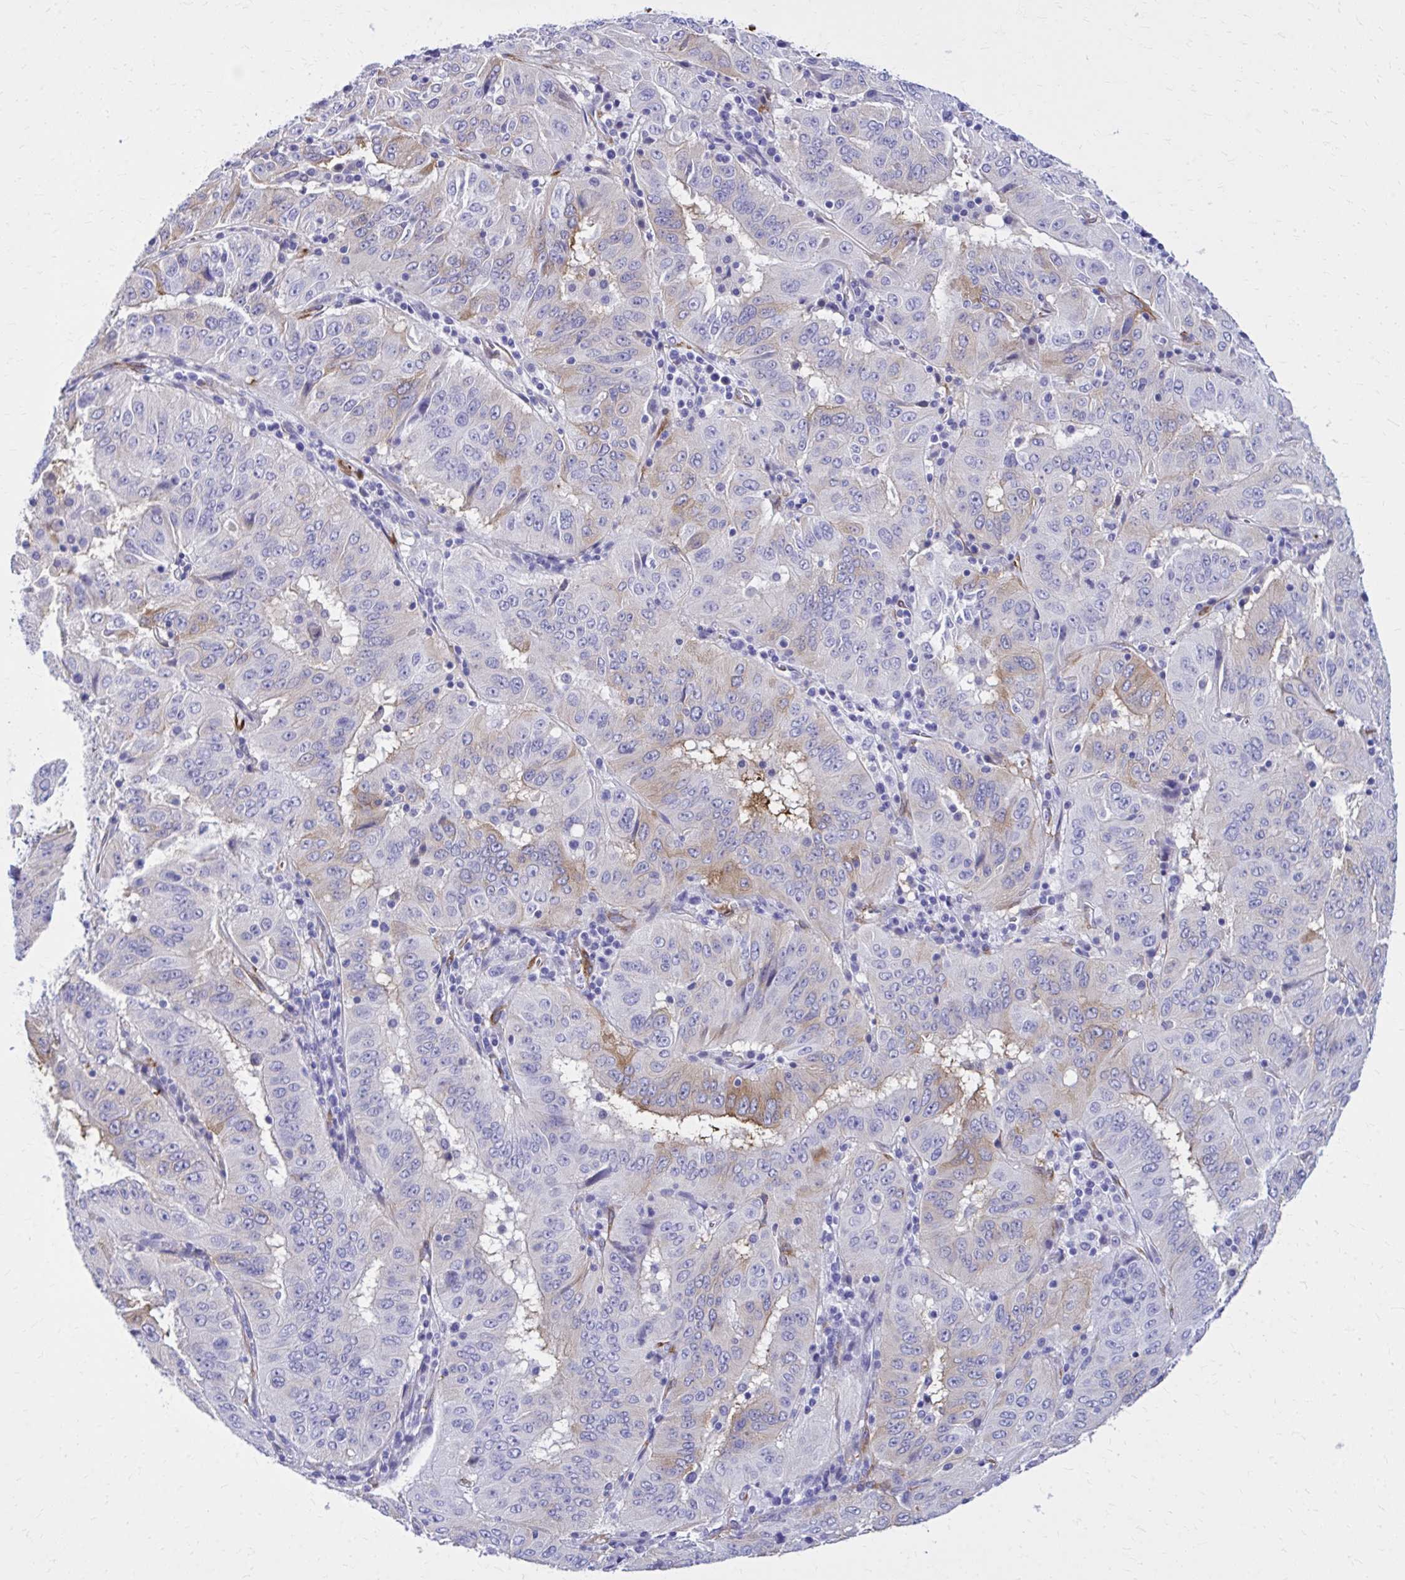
{"staining": {"intensity": "moderate", "quantity": "<25%", "location": "cytoplasmic/membranous"}, "tissue": "pancreatic cancer", "cell_type": "Tumor cells", "image_type": "cancer", "snomed": [{"axis": "morphology", "description": "Adenocarcinoma, NOS"}, {"axis": "topography", "description": "Pancreas"}], "caption": "High-power microscopy captured an immunohistochemistry (IHC) image of adenocarcinoma (pancreatic), revealing moderate cytoplasmic/membranous staining in about <25% of tumor cells.", "gene": "EPB41L1", "patient": {"sex": "male", "age": 63}}